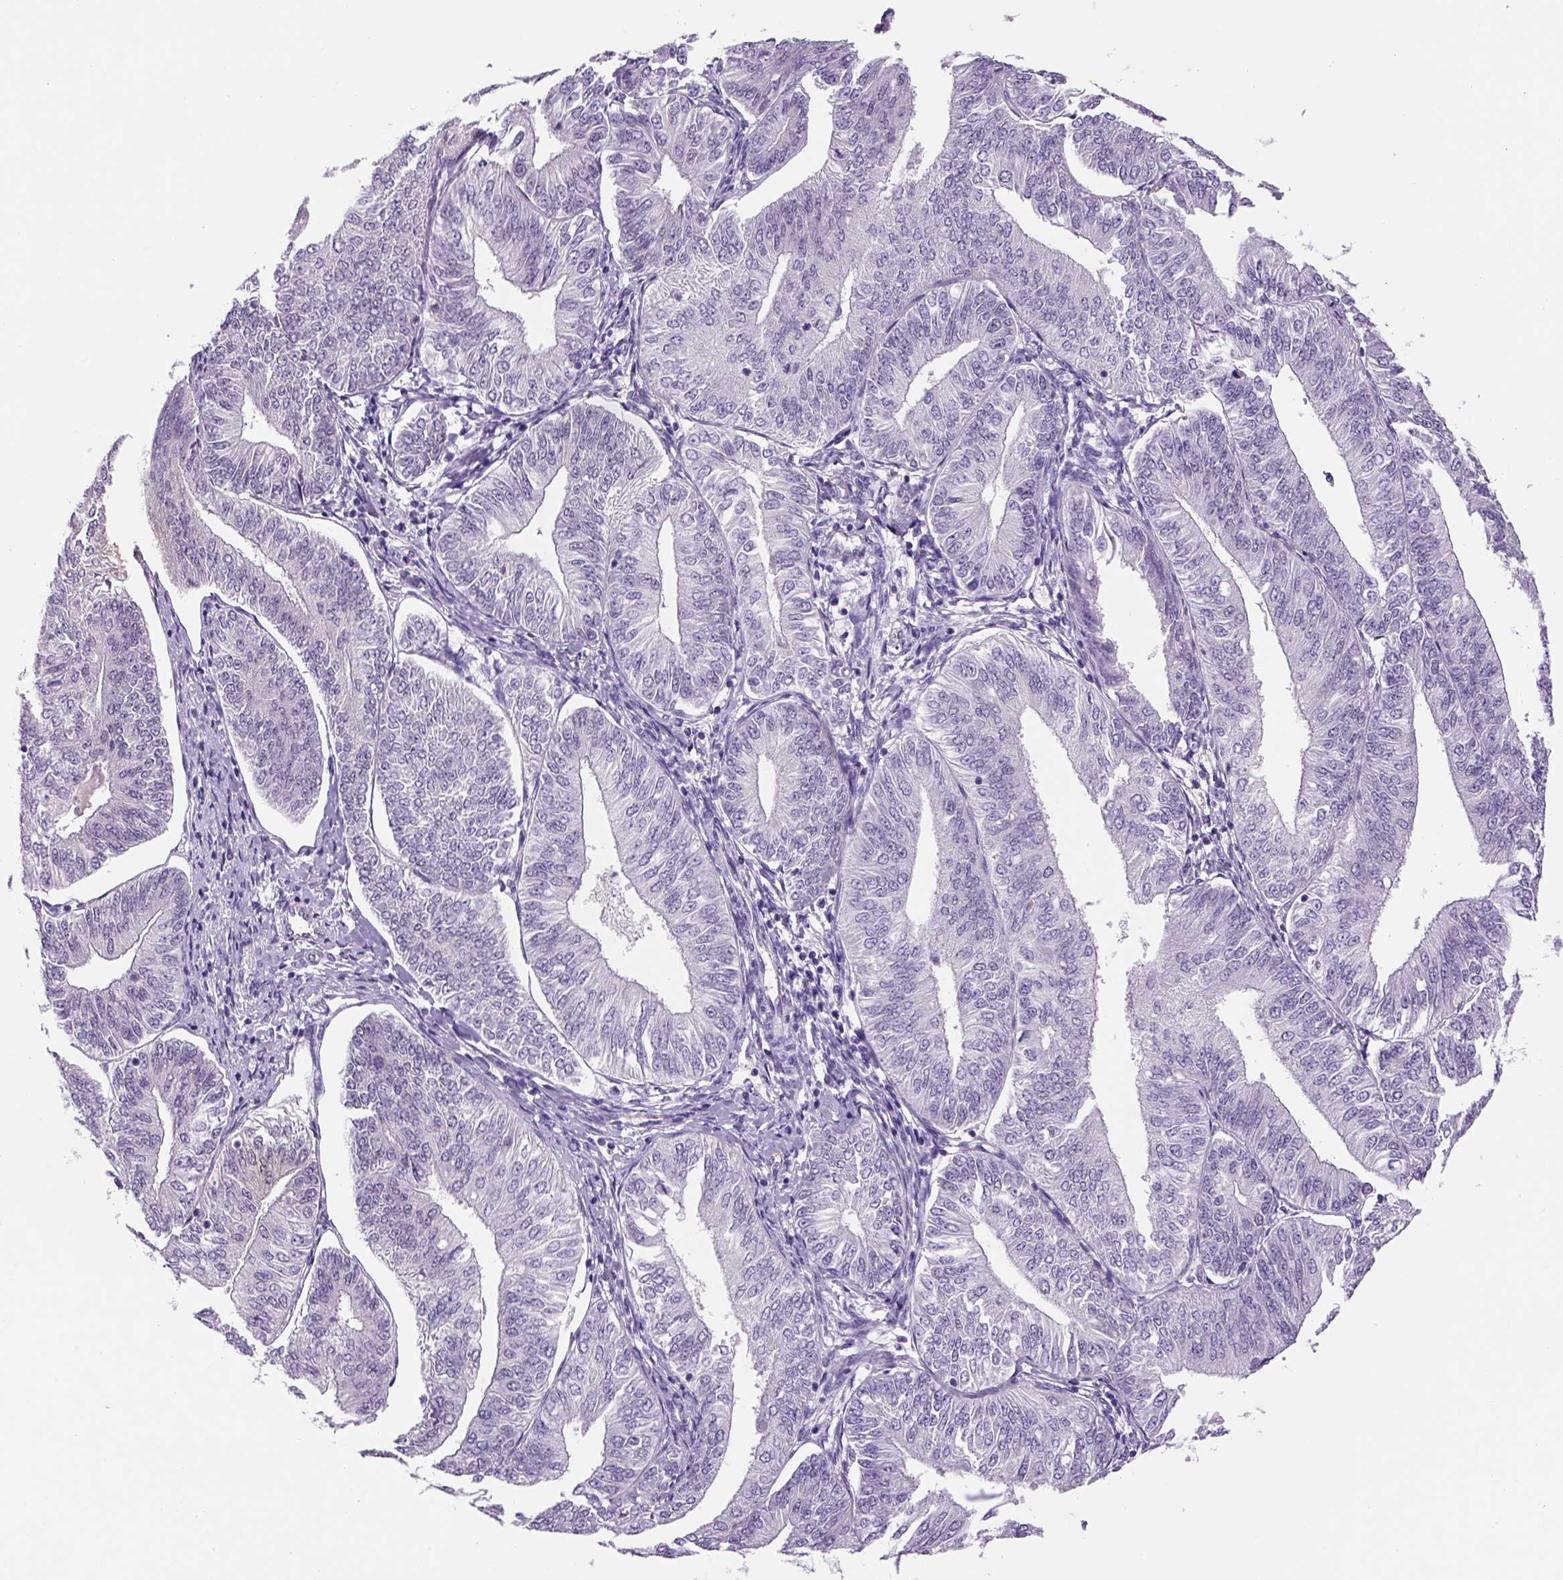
{"staining": {"intensity": "negative", "quantity": "none", "location": "none"}, "tissue": "endometrial cancer", "cell_type": "Tumor cells", "image_type": "cancer", "snomed": [{"axis": "morphology", "description": "Adenocarcinoma, NOS"}, {"axis": "topography", "description": "Endometrium"}], "caption": "High magnification brightfield microscopy of endometrial cancer (adenocarcinoma) stained with DAB (3,3'-diaminobenzidine) (brown) and counterstained with hematoxylin (blue): tumor cells show no significant expression.", "gene": "DBH", "patient": {"sex": "female", "age": 58}}